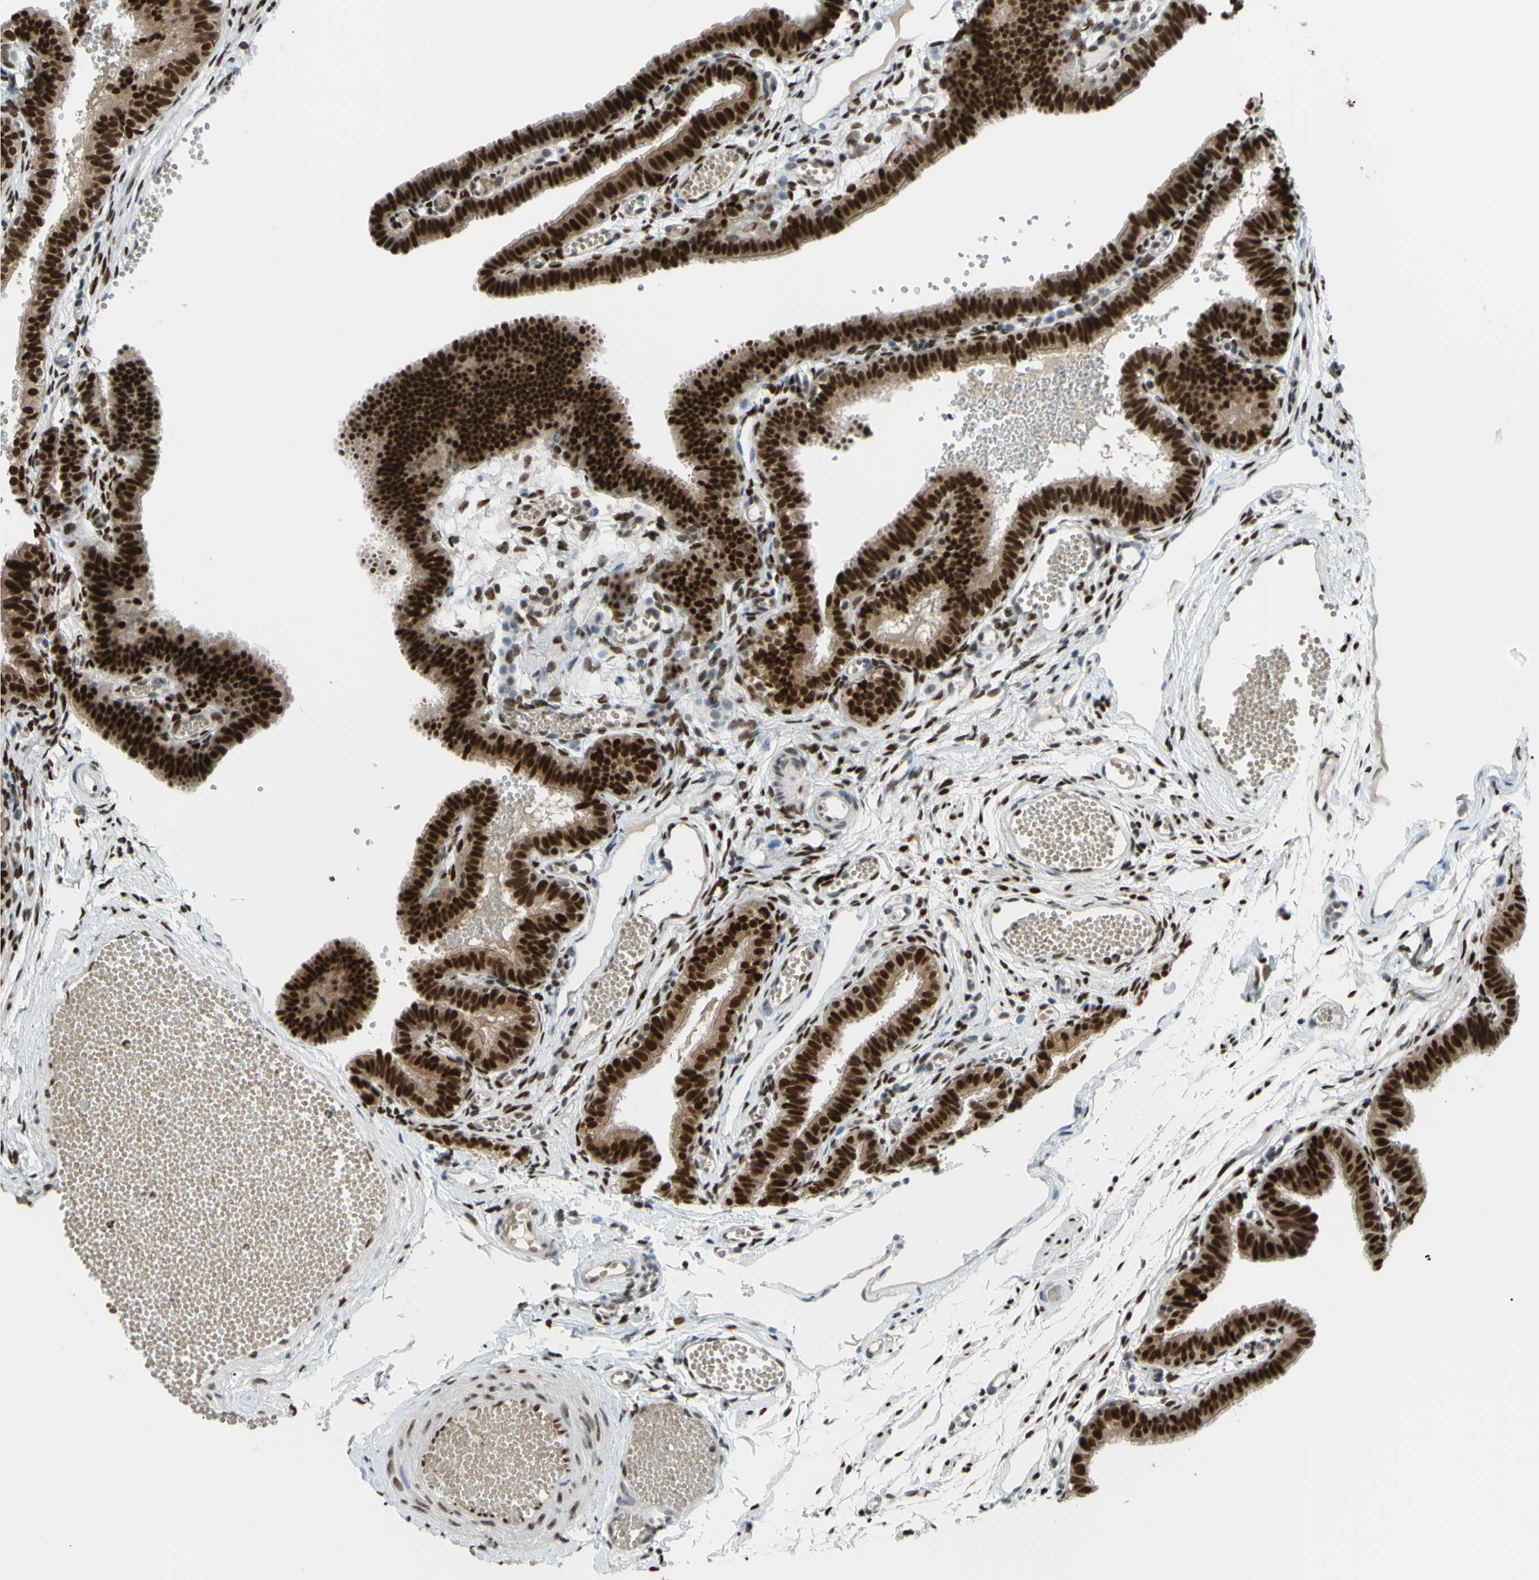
{"staining": {"intensity": "strong", "quantity": ">75%", "location": "cytoplasmic/membranous,nuclear"}, "tissue": "fallopian tube", "cell_type": "Glandular cells", "image_type": "normal", "snomed": [{"axis": "morphology", "description": "Normal tissue, NOS"}, {"axis": "topography", "description": "Fallopian tube"}, {"axis": "topography", "description": "Placenta"}], "caption": "Brown immunohistochemical staining in normal human fallopian tube exhibits strong cytoplasmic/membranous,nuclear staining in about >75% of glandular cells. Using DAB (3,3'-diaminobenzidine) (brown) and hematoxylin (blue) stains, captured at high magnification using brightfield microscopy.", "gene": "FKBP5", "patient": {"sex": "female", "age": 34}}